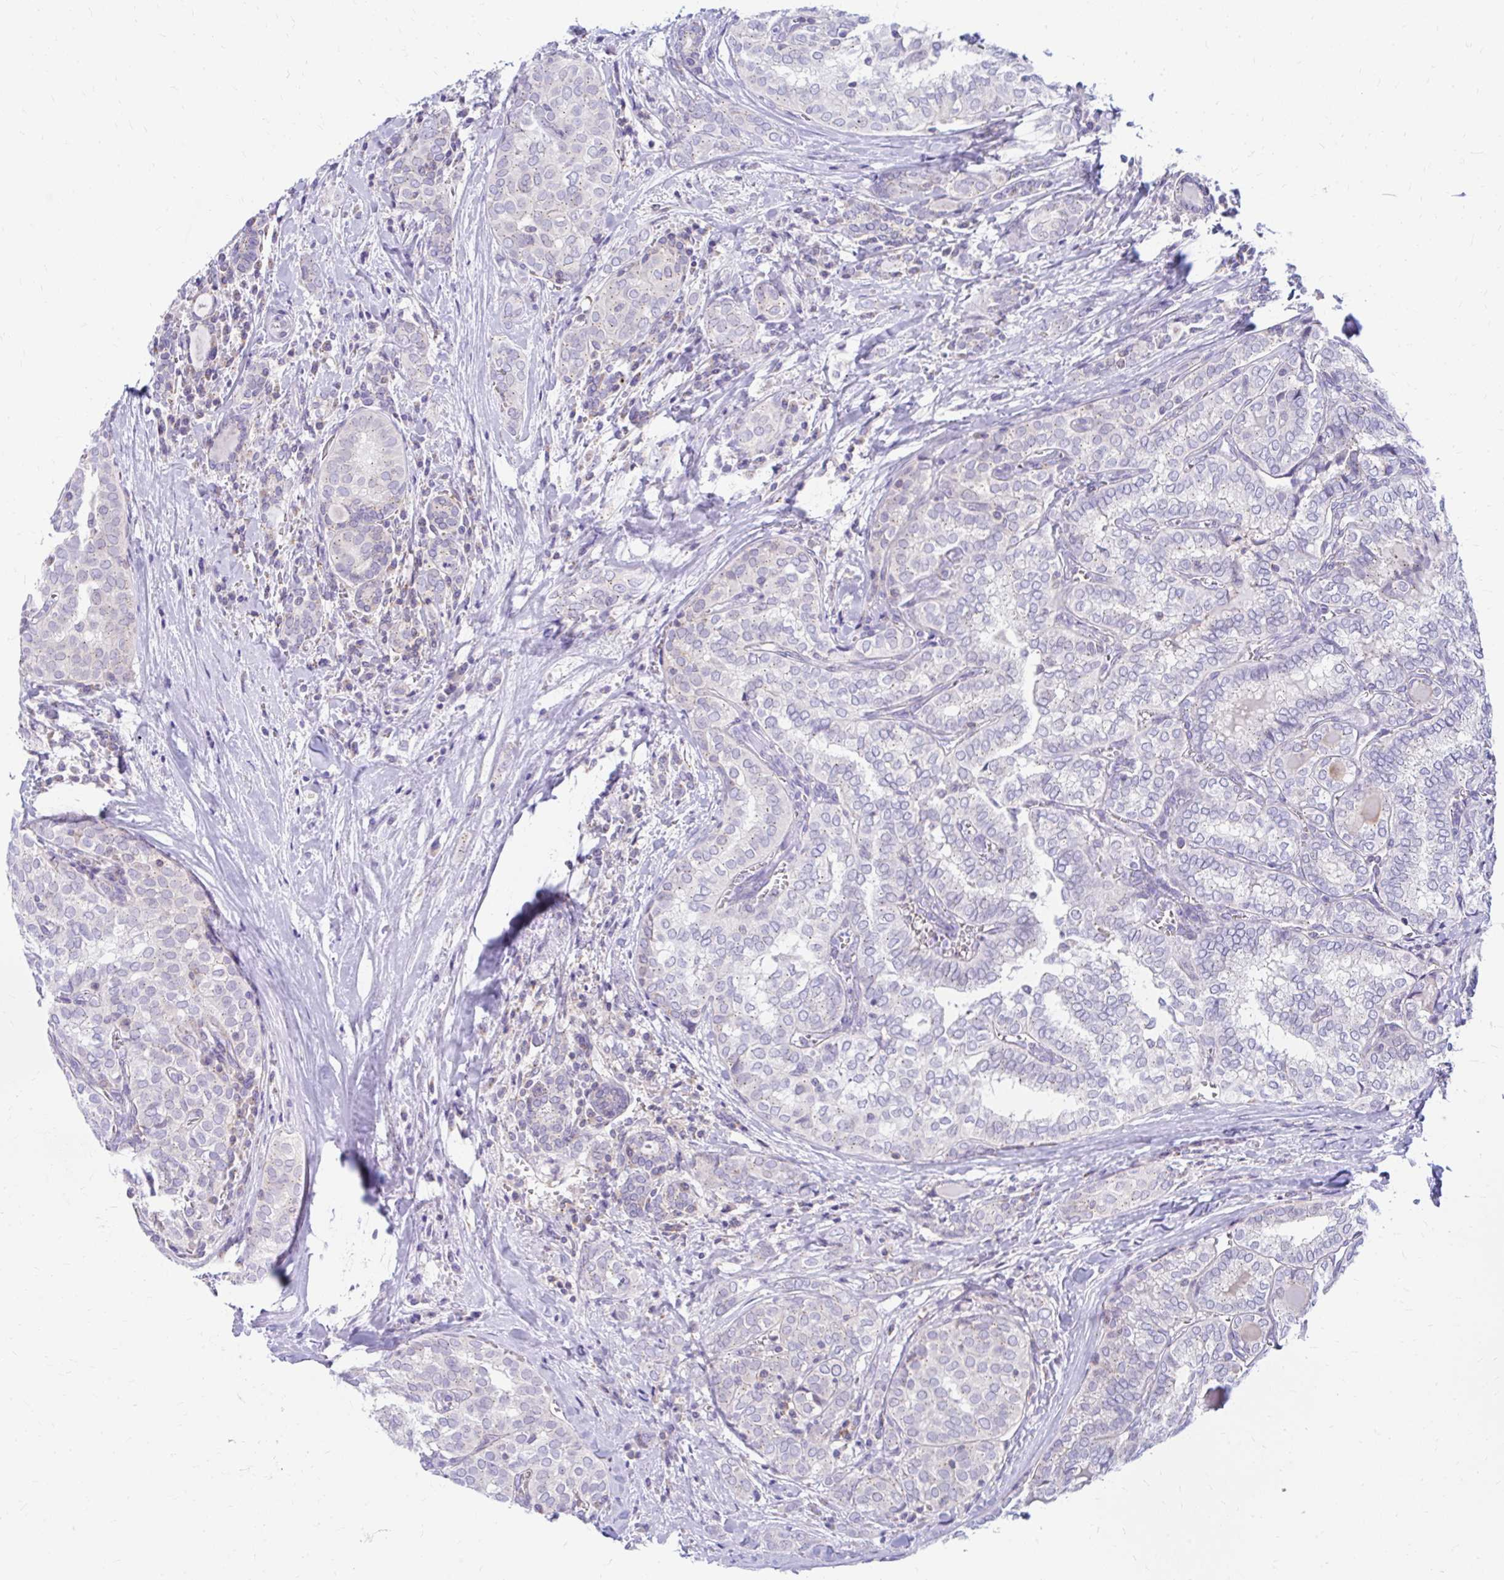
{"staining": {"intensity": "weak", "quantity": "25%-75%", "location": "cytoplasmic/membranous"}, "tissue": "thyroid cancer", "cell_type": "Tumor cells", "image_type": "cancer", "snomed": [{"axis": "morphology", "description": "Papillary adenocarcinoma, NOS"}, {"axis": "topography", "description": "Thyroid gland"}], "caption": "IHC (DAB) staining of human thyroid cancer demonstrates weak cytoplasmic/membranous protein positivity in about 25%-75% of tumor cells. Using DAB (3,3'-diaminobenzidine) (brown) and hematoxylin (blue) stains, captured at high magnification using brightfield microscopy.", "gene": "RADIL", "patient": {"sex": "female", "age": 30}}